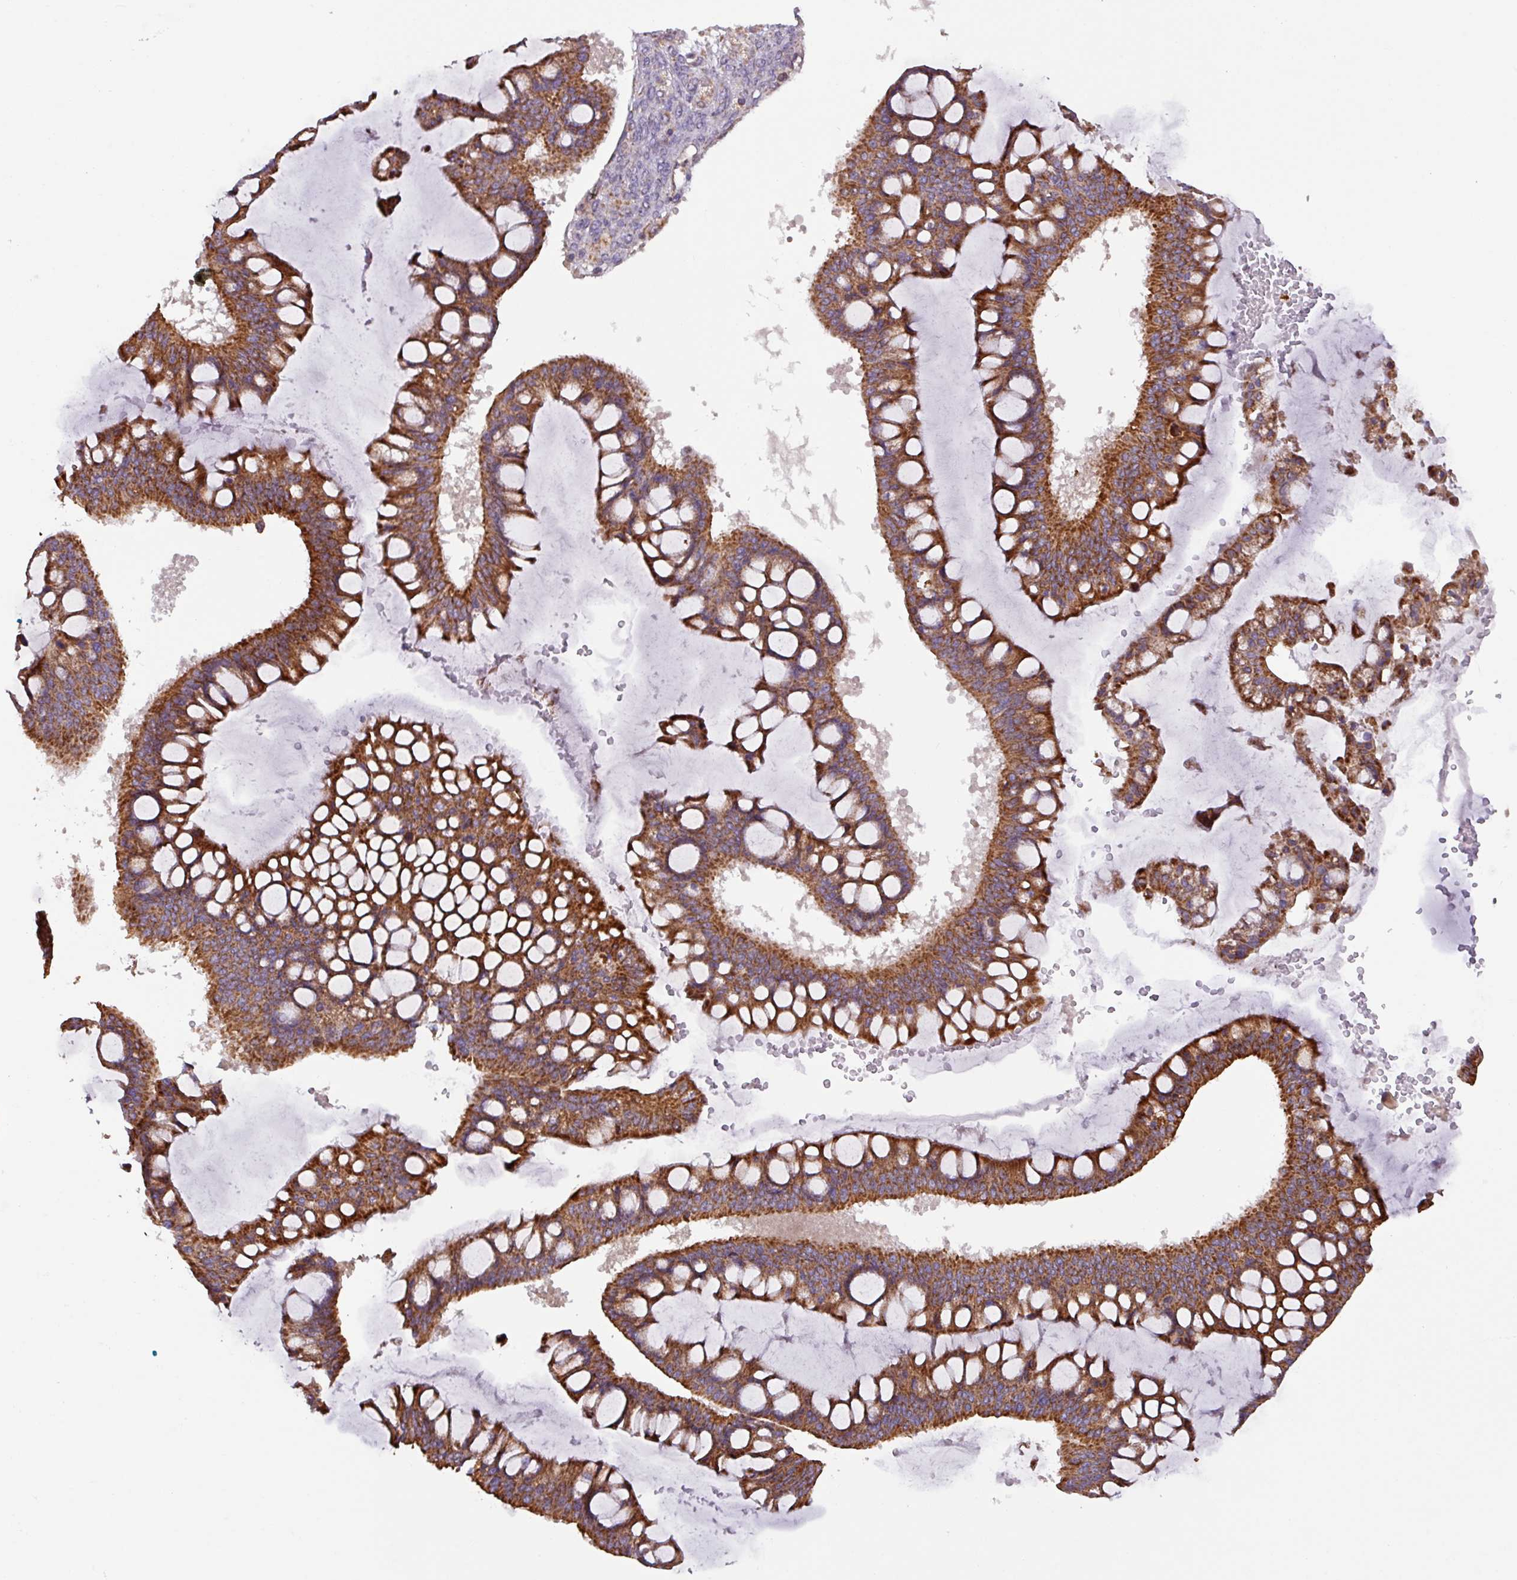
{"staining": {"intensity": "strong", "quantity": ">75%", "location": "cytoplasmic/membranous"}, "tissue": "ovarian cancer", "cell_type": "Tumor cells", "image_type": "cancer", "snomed": [{"axis": "morphology", "description": "Cystadenocarcinoma, mucinous, NOS"}, {"axis": "topography", "description": "Ovary"}], "caption": "IHC of mucinous cystadenocarcinoma (ovarian) displays high levels of strong cytoplasmic/membranous staining in approximately >75% of tumor cells.", "gene": "PLEKHD1", "patient": {"sex": "female", "age": 73}}